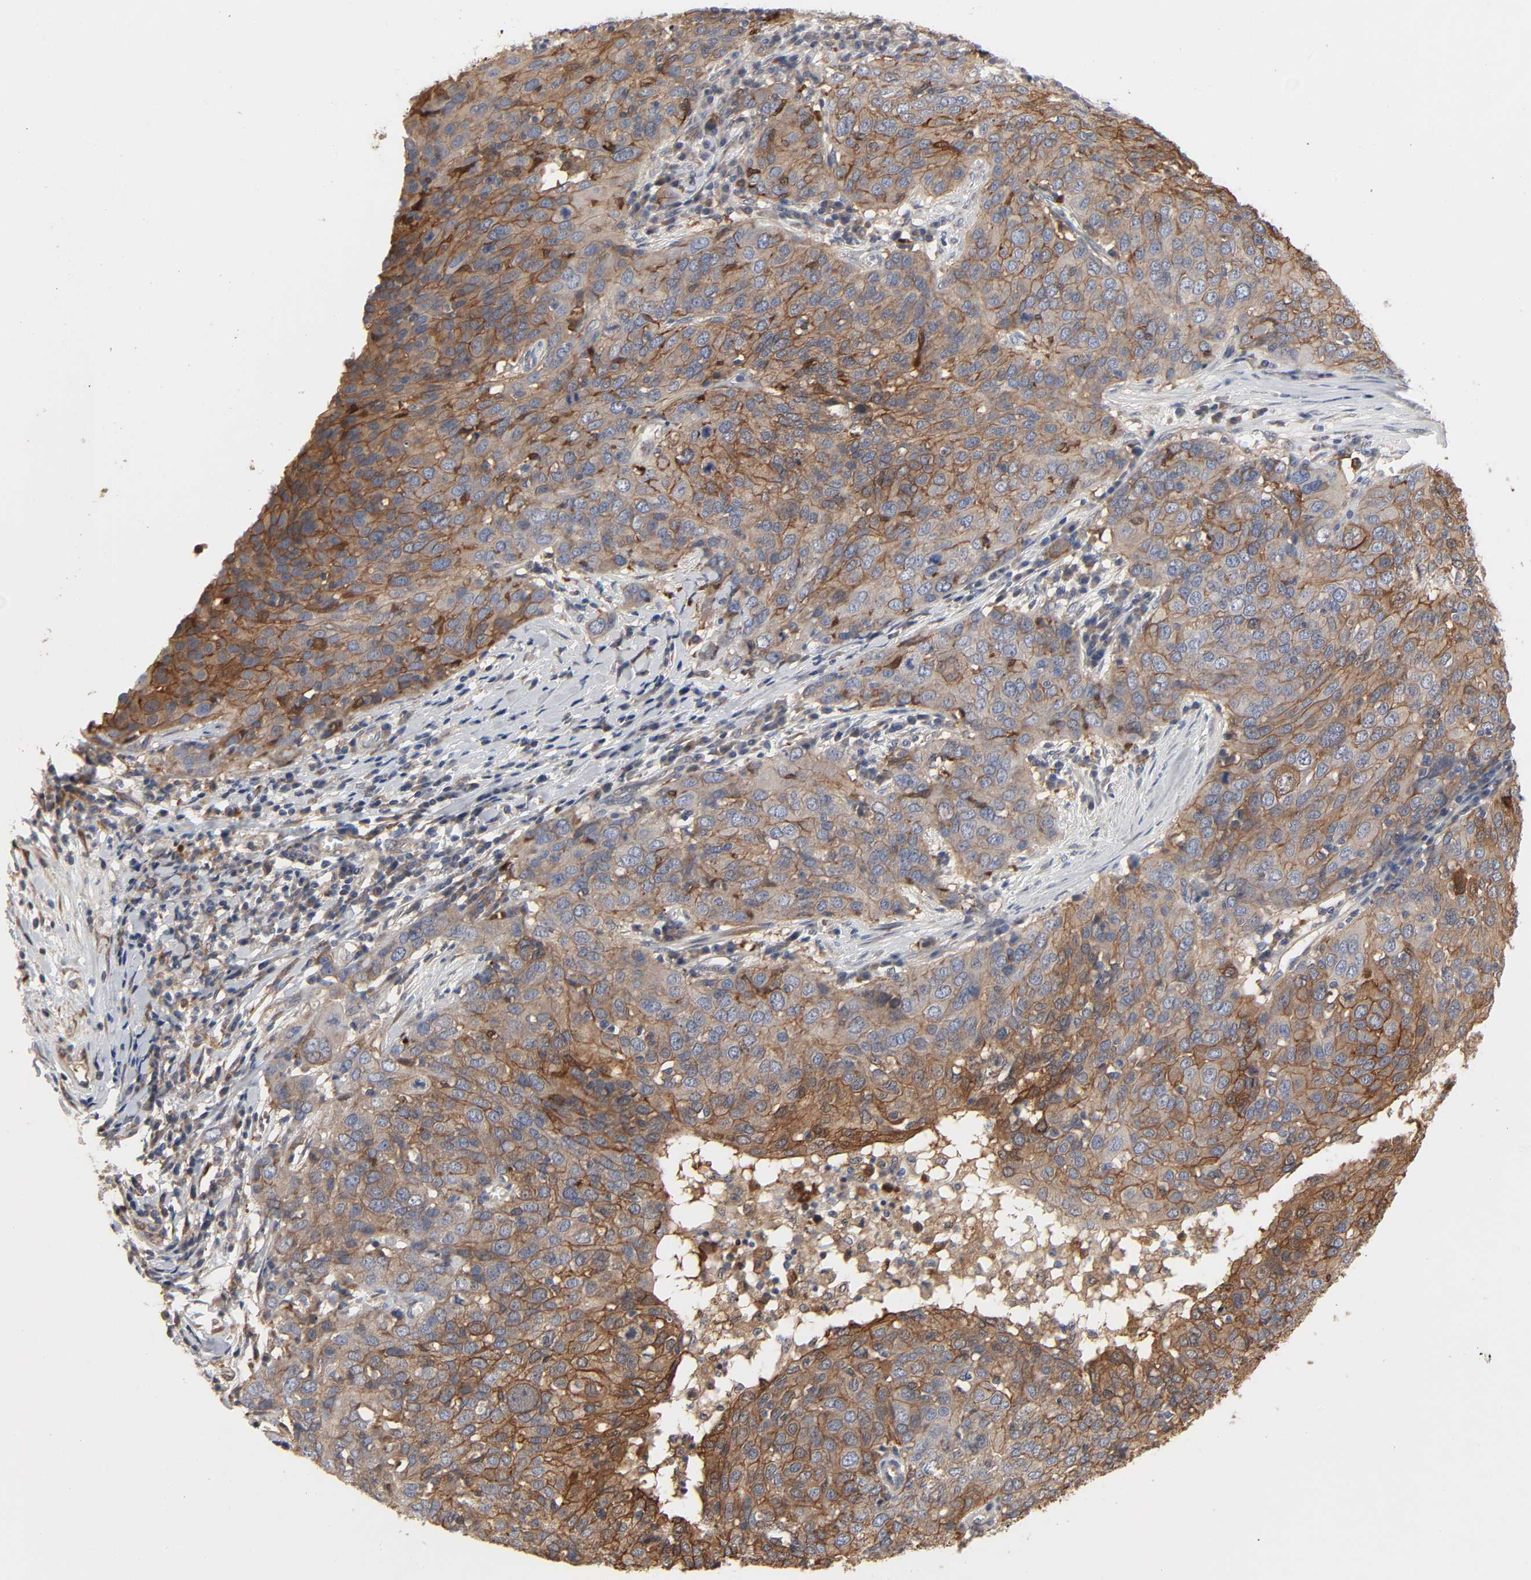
{"staining": {"intensity": "moderate", "quantity": "25%-75%", "location": "cytoplasmic/membranous"}, "tissue": "ovarian cancer", "cell_type": "Tumor cells", "image_type": "cancer", "snomed": [{"axis": "morphology", "description": "Carcinoma, endometroid"}, {"axis": "topography", "description": "Ovary"}], "caption": "High-magnification brightfield microscopy of endometroid carcinoma (ovarian) stained with DAB (brown) and counterstained with hematoxylin (blue). tumor cells exhibit moderate cytoplasmic/membranous expression is seen in about25%-75% of cells. The staining is performed using DAB (3,3'-diaminobenzidine) brown chromogen to label protein expression. The nuclei are counter-stained blue using hematoxylin.", "gene": "NDRG2", "patient": {"sex": "female", "age": 50}}